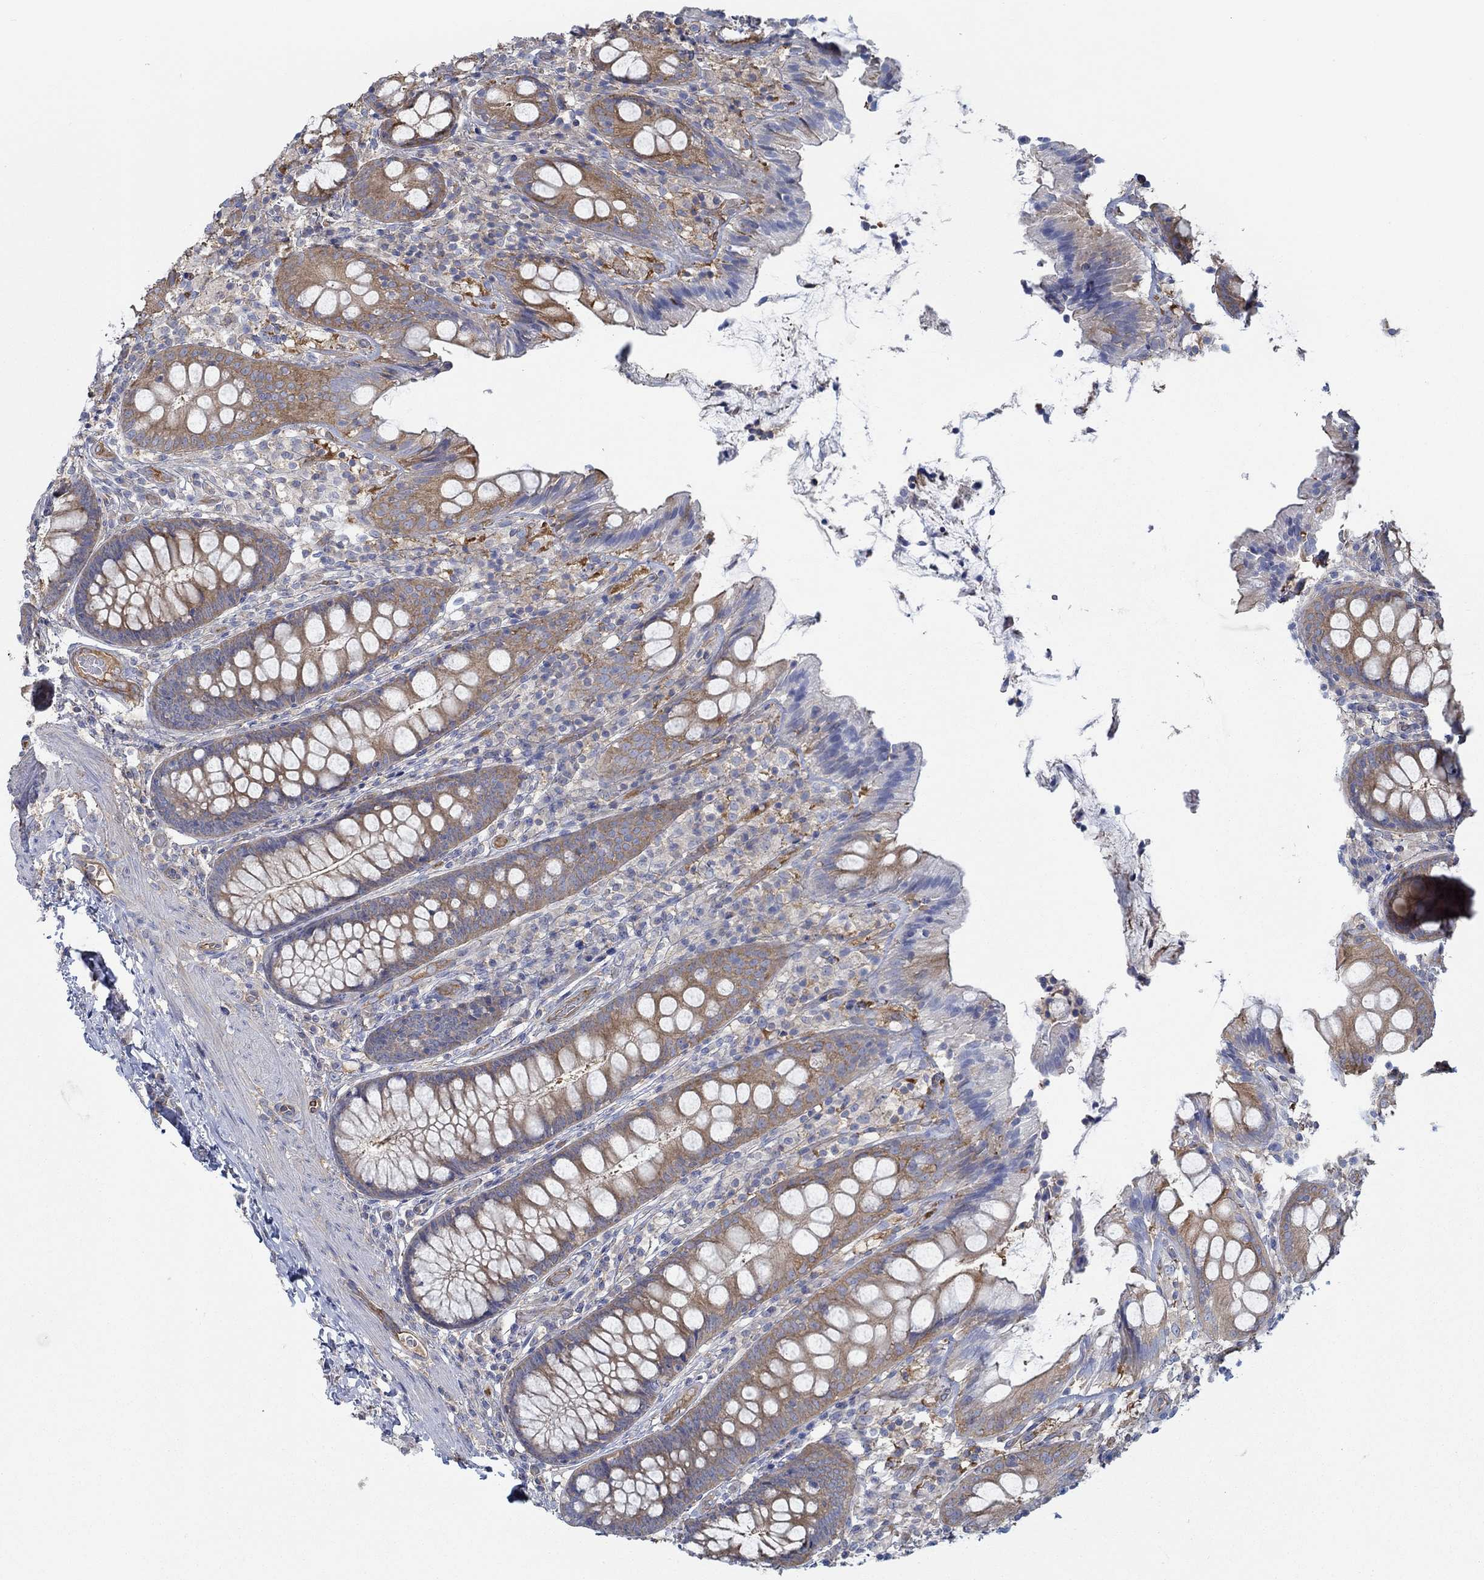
{"staining": {"intensity": "moderate", "quantity": "<25%", "location": "cytoplasmic/membranous"}, "tissue": "colon", "cell_type": "Endothelial cells", "image_type": "normal", "snomed": [{"axis": "morphology", "description": "Normal tissue, NOS"}, {"axis": "topography", "description": "Colon"}], "caption": "Moderate cytoplasmic/membranous expression is identified in about <25% of endothelial cells in benign colon.", "gene": "SPAG9", "patient": {"sex": "female", "age": 86}}